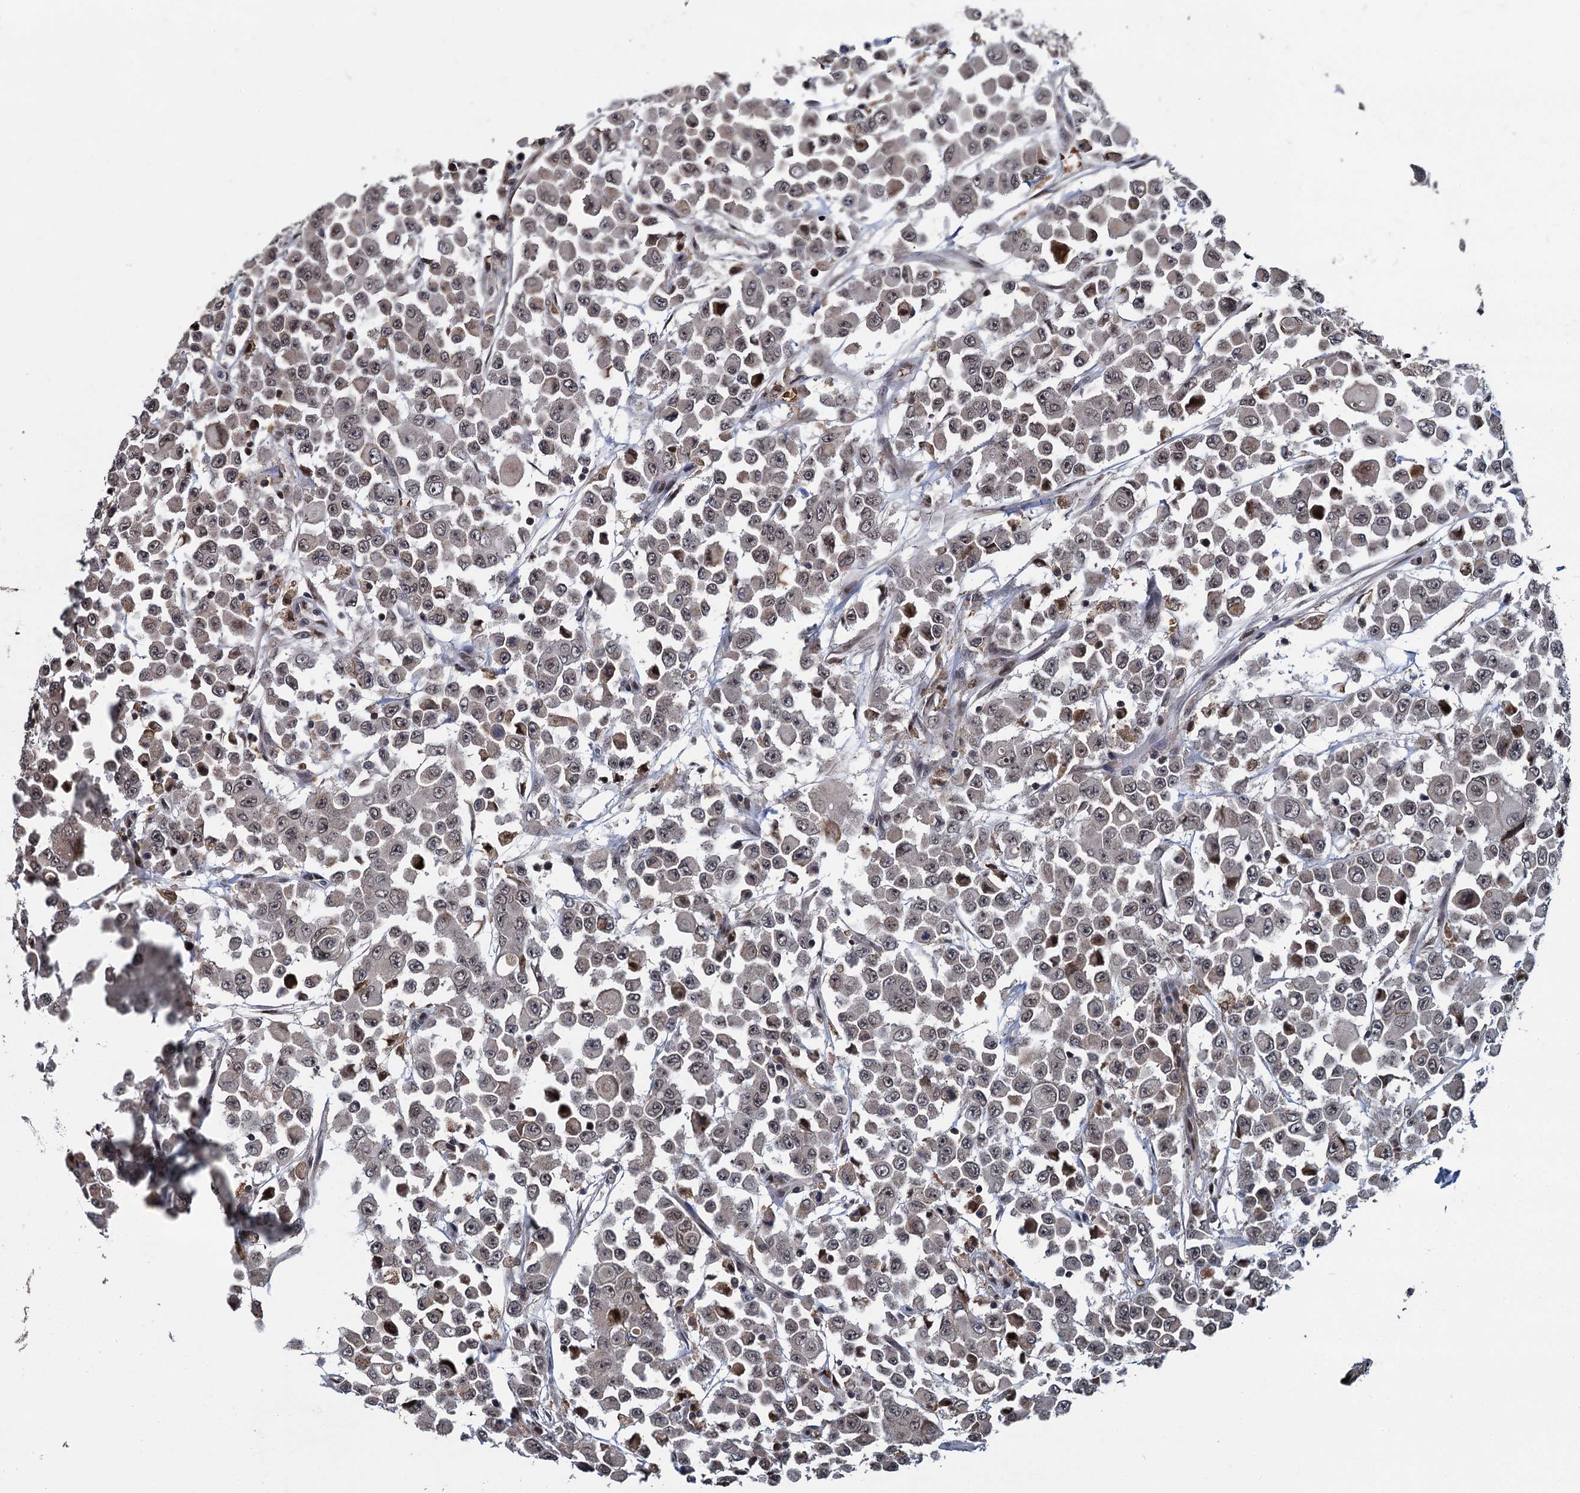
{"staining": {"intensity": "moderate", "quantity": "<25%", "location": "cytoplasmic/membranous,nuclear"}, "tissue": "colorectal cancer", "cell_type": "Tumor cells", "image_type": "cancer", "snomed": [{"axis": "morphology", "description": "Adenocarcinoma, NOS"}, {"axis": "topography", "description": "Colon"}], "caption": "Colorectal cancer was stained to show a protein in brown. There is low levels of moderate cytoplasmic/membranous and nuclear expression in approximately <25% of tumor cells.", "gene": "FANCI", "patient": {"sex": "male", "age": 51}}